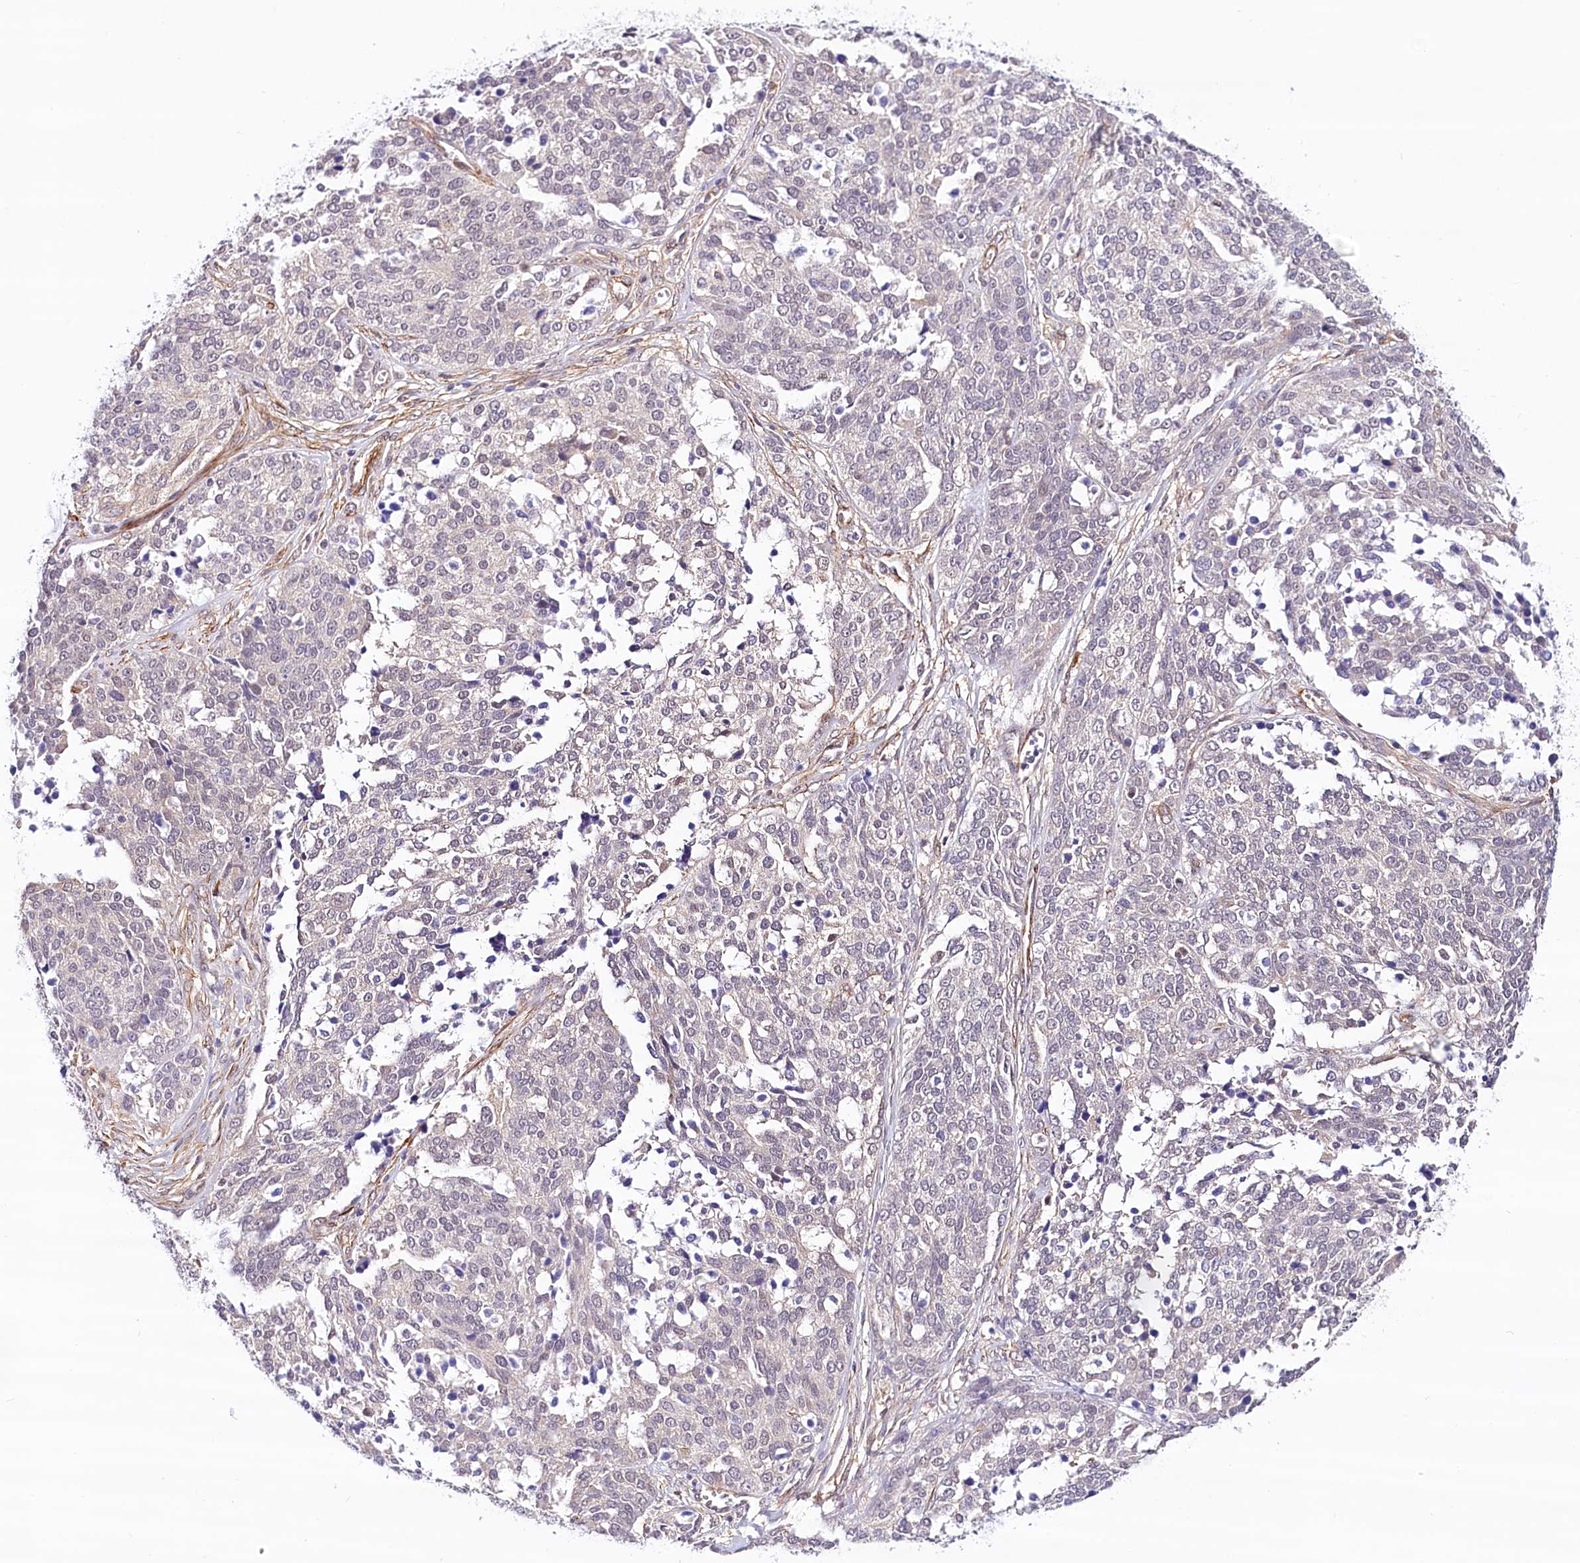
{"staining": {"intensity": "negative", "quantity": "none", "location": "none"}, "tissue": "ovarian cancer", "cell_type": "Tumor cells", "image_type": "cancer", "snomed": [{"axis": "morphology", "description": "Cystadenocarcinoma, serous, NOS"}, {"axis": "topography", "description": "Ovary"}], "caption": "Tumor cells show no significant protein expression in ovarian cancer.", "gene": "PPP2R5B", "patient": {"sex": "female", "age": 44}}